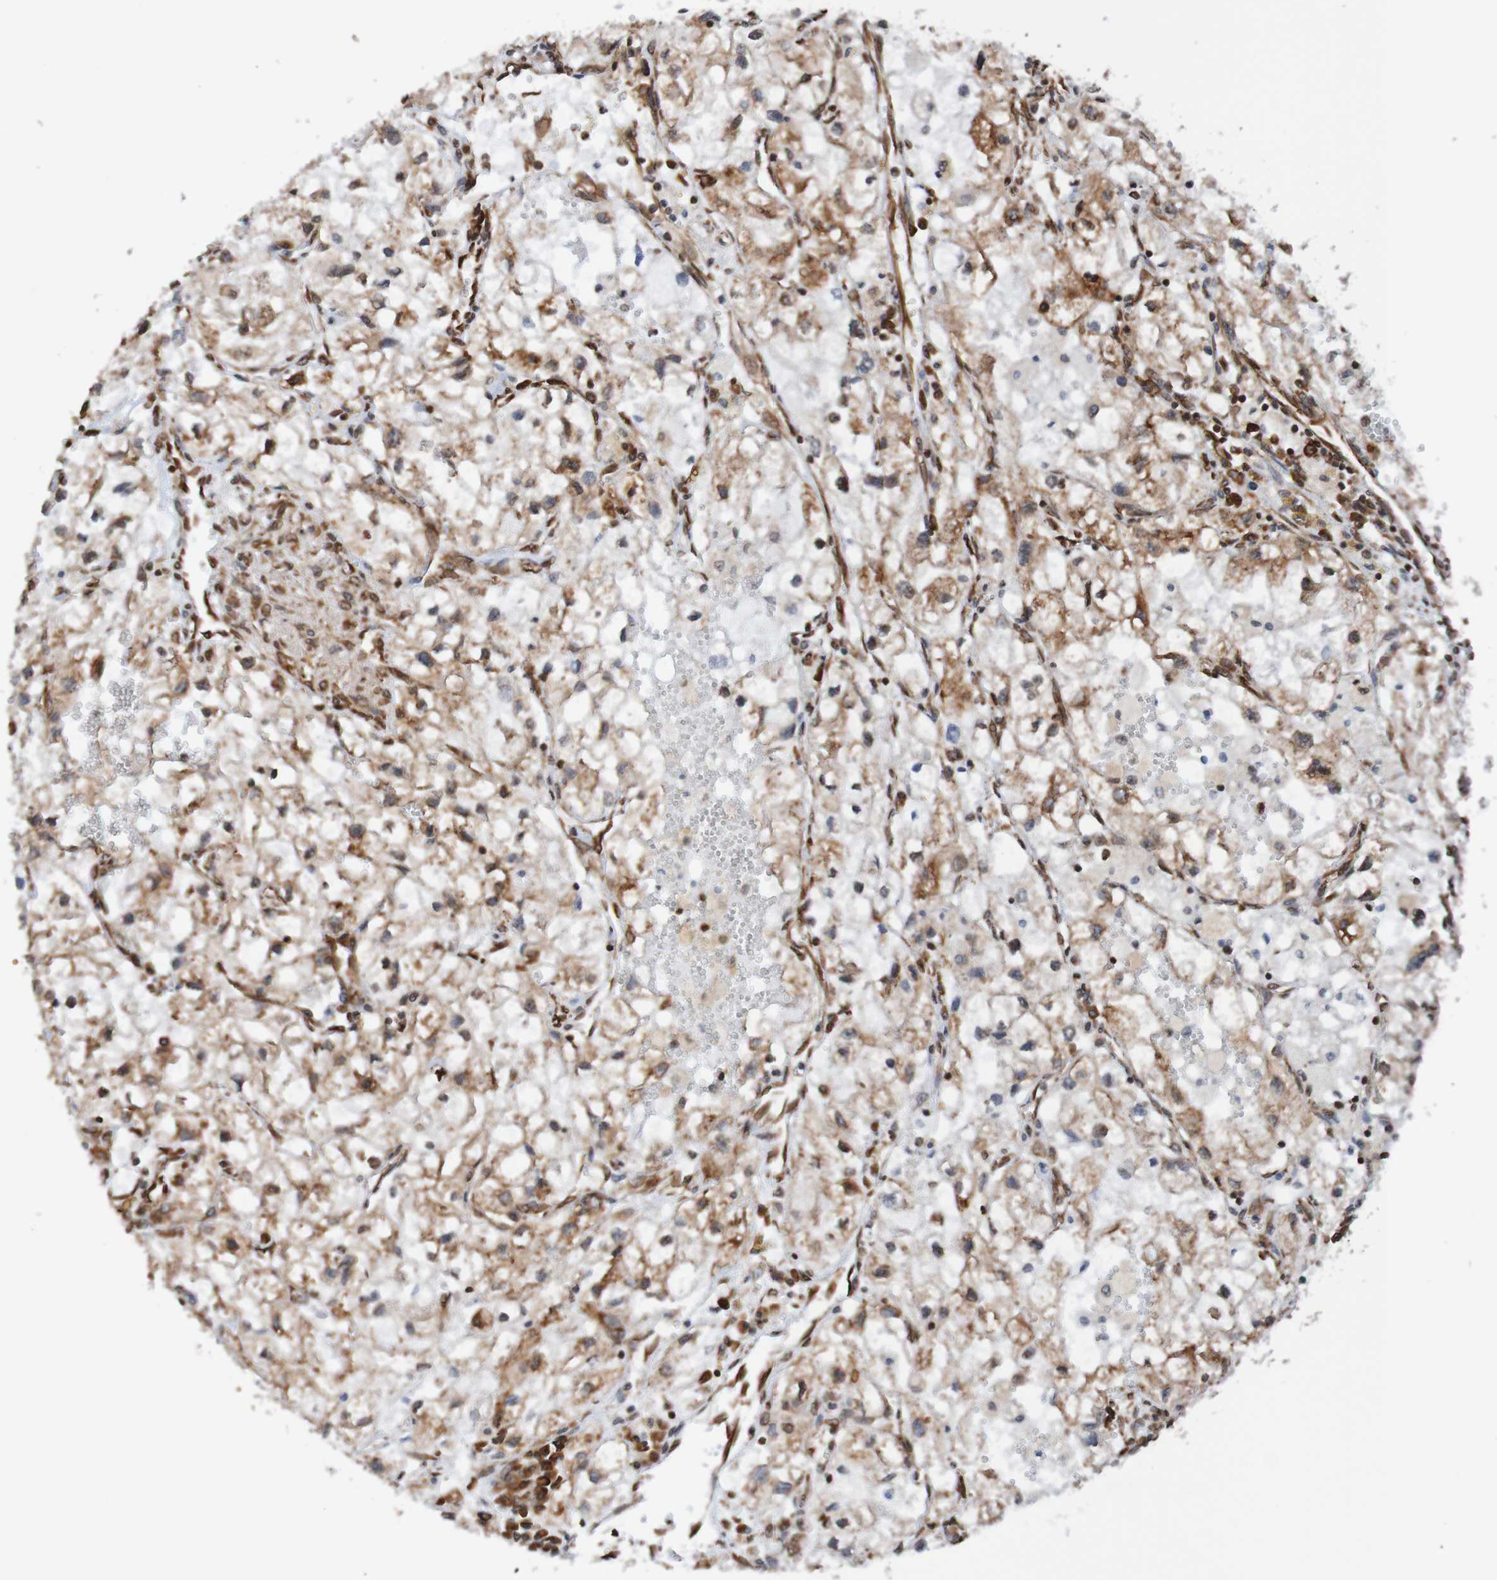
{"staining": {"intensity": "moderate", "quantity": ">75%", "location": "cytoplasmic/membranous"}, "tissue": "renal cancer", "cell_type": "Tumor cells", "image_type": "cancer", "snomed": [{"axis": "morphology", "description": "Adenocarcinoma, NOS"}, {"axis": "topography", "description": "Kidney"}], "caption": "This micrograph displays IHC staining of human renal cancer (adenocarcinoma), with medium moderate cytoplasmic/membranous positivity in approximately >75% of tumor cells.", "gene": "TMEM109", "patient": {"sex": "female", "age": 70}}